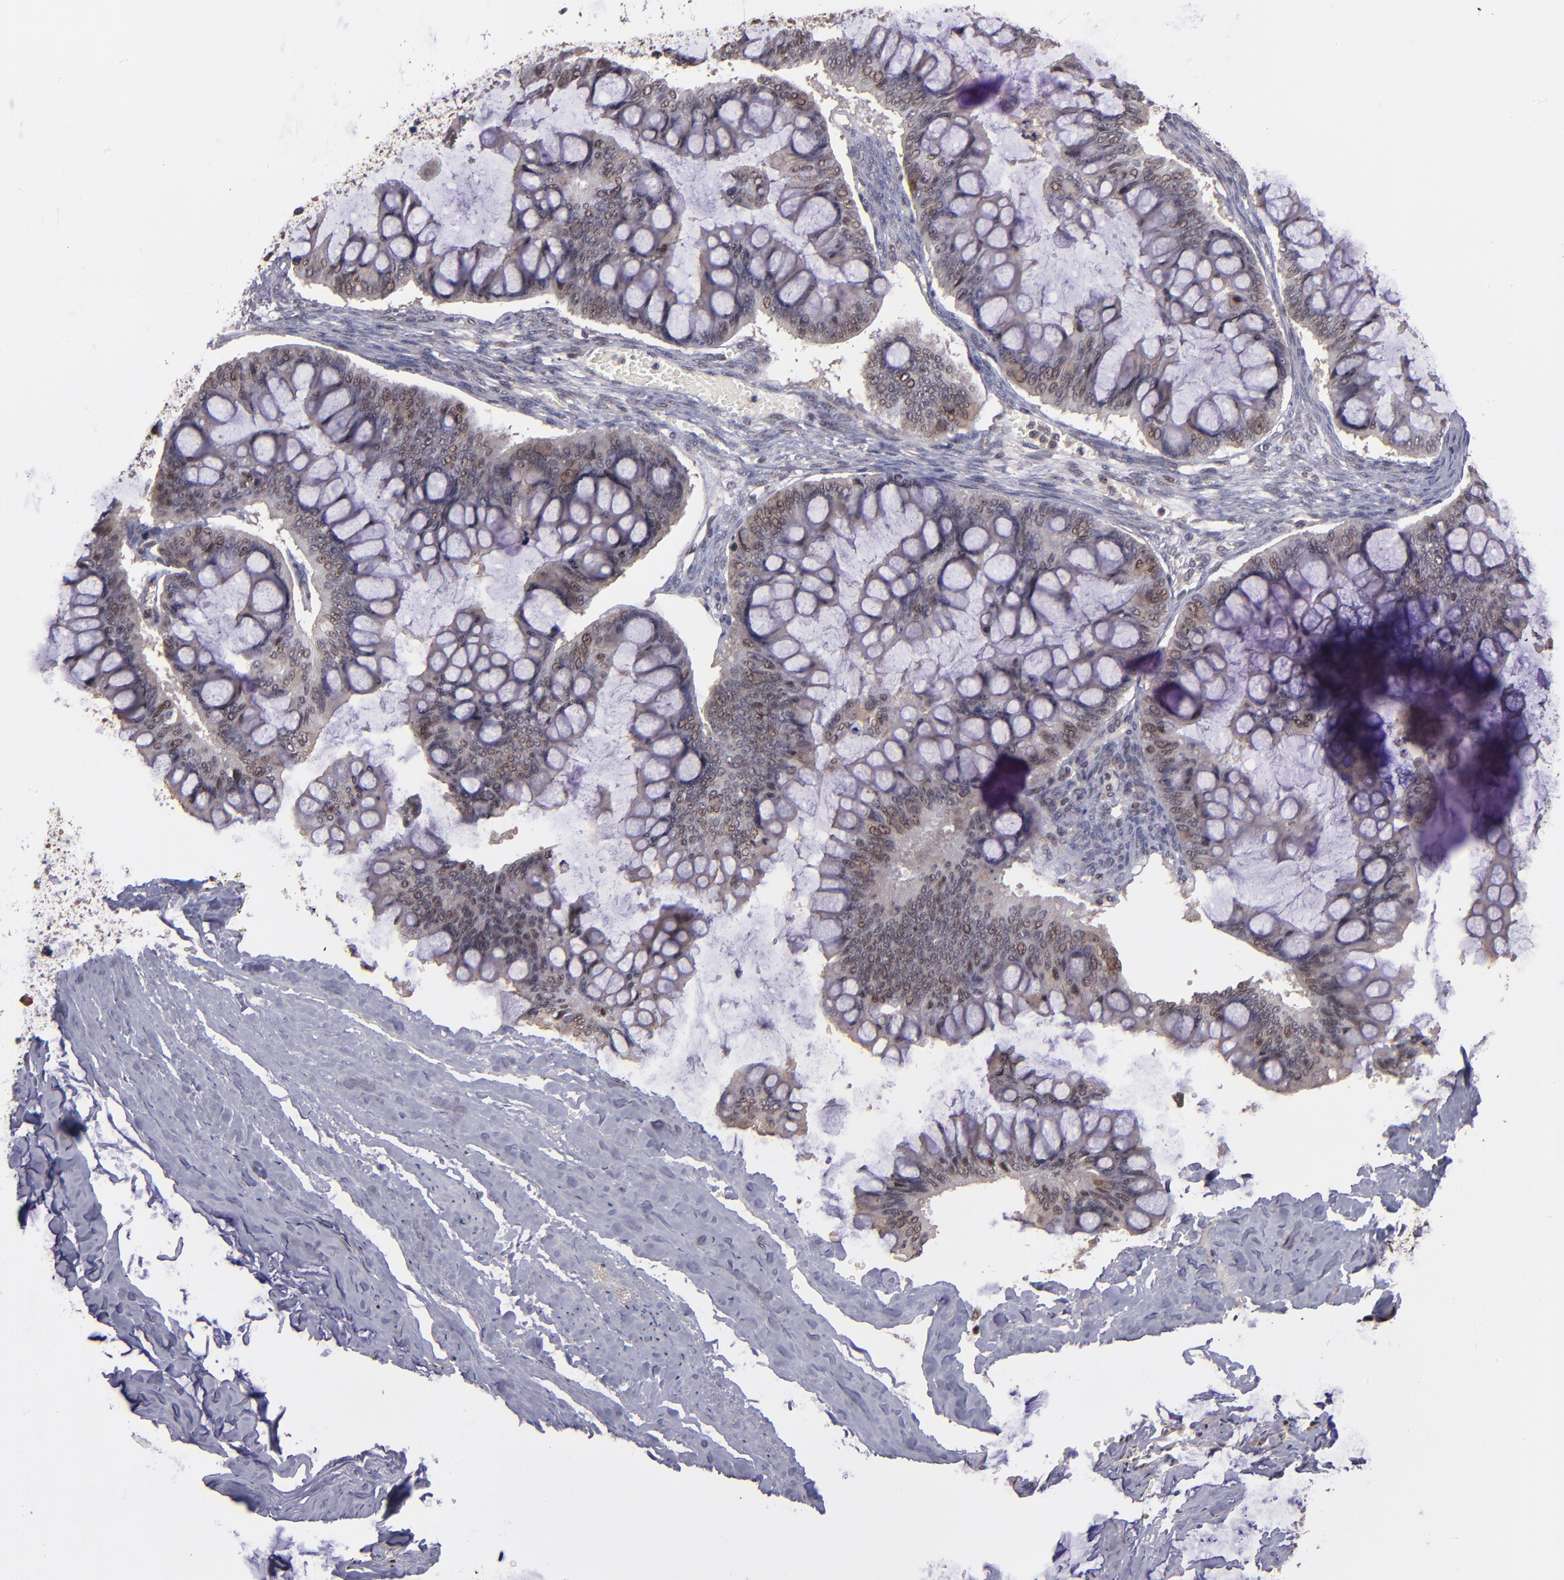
{"staining": {"intensity": "moderate", "quantity": "25%-75%", "location": "nuclear"}, "tissue": "ovarian cancer", "cell_type": "Tumor cells", "image_type": "cancer", "snomed": [{"axis": "morphology", "description": "Cystadenocarcinoma, mucinous, NOS"}, {"axis": "topography", "description": "Ovary"}], "caption": "Mucinous cystadenocarcinoma (ovarian) tissue displays moderate nuclear positivity in approximately 25%-75% of tumor cells, visualized by immunohistochemistry.", "gene": "ABHD12B", "patient": {"sex": "female", "age": 73}}